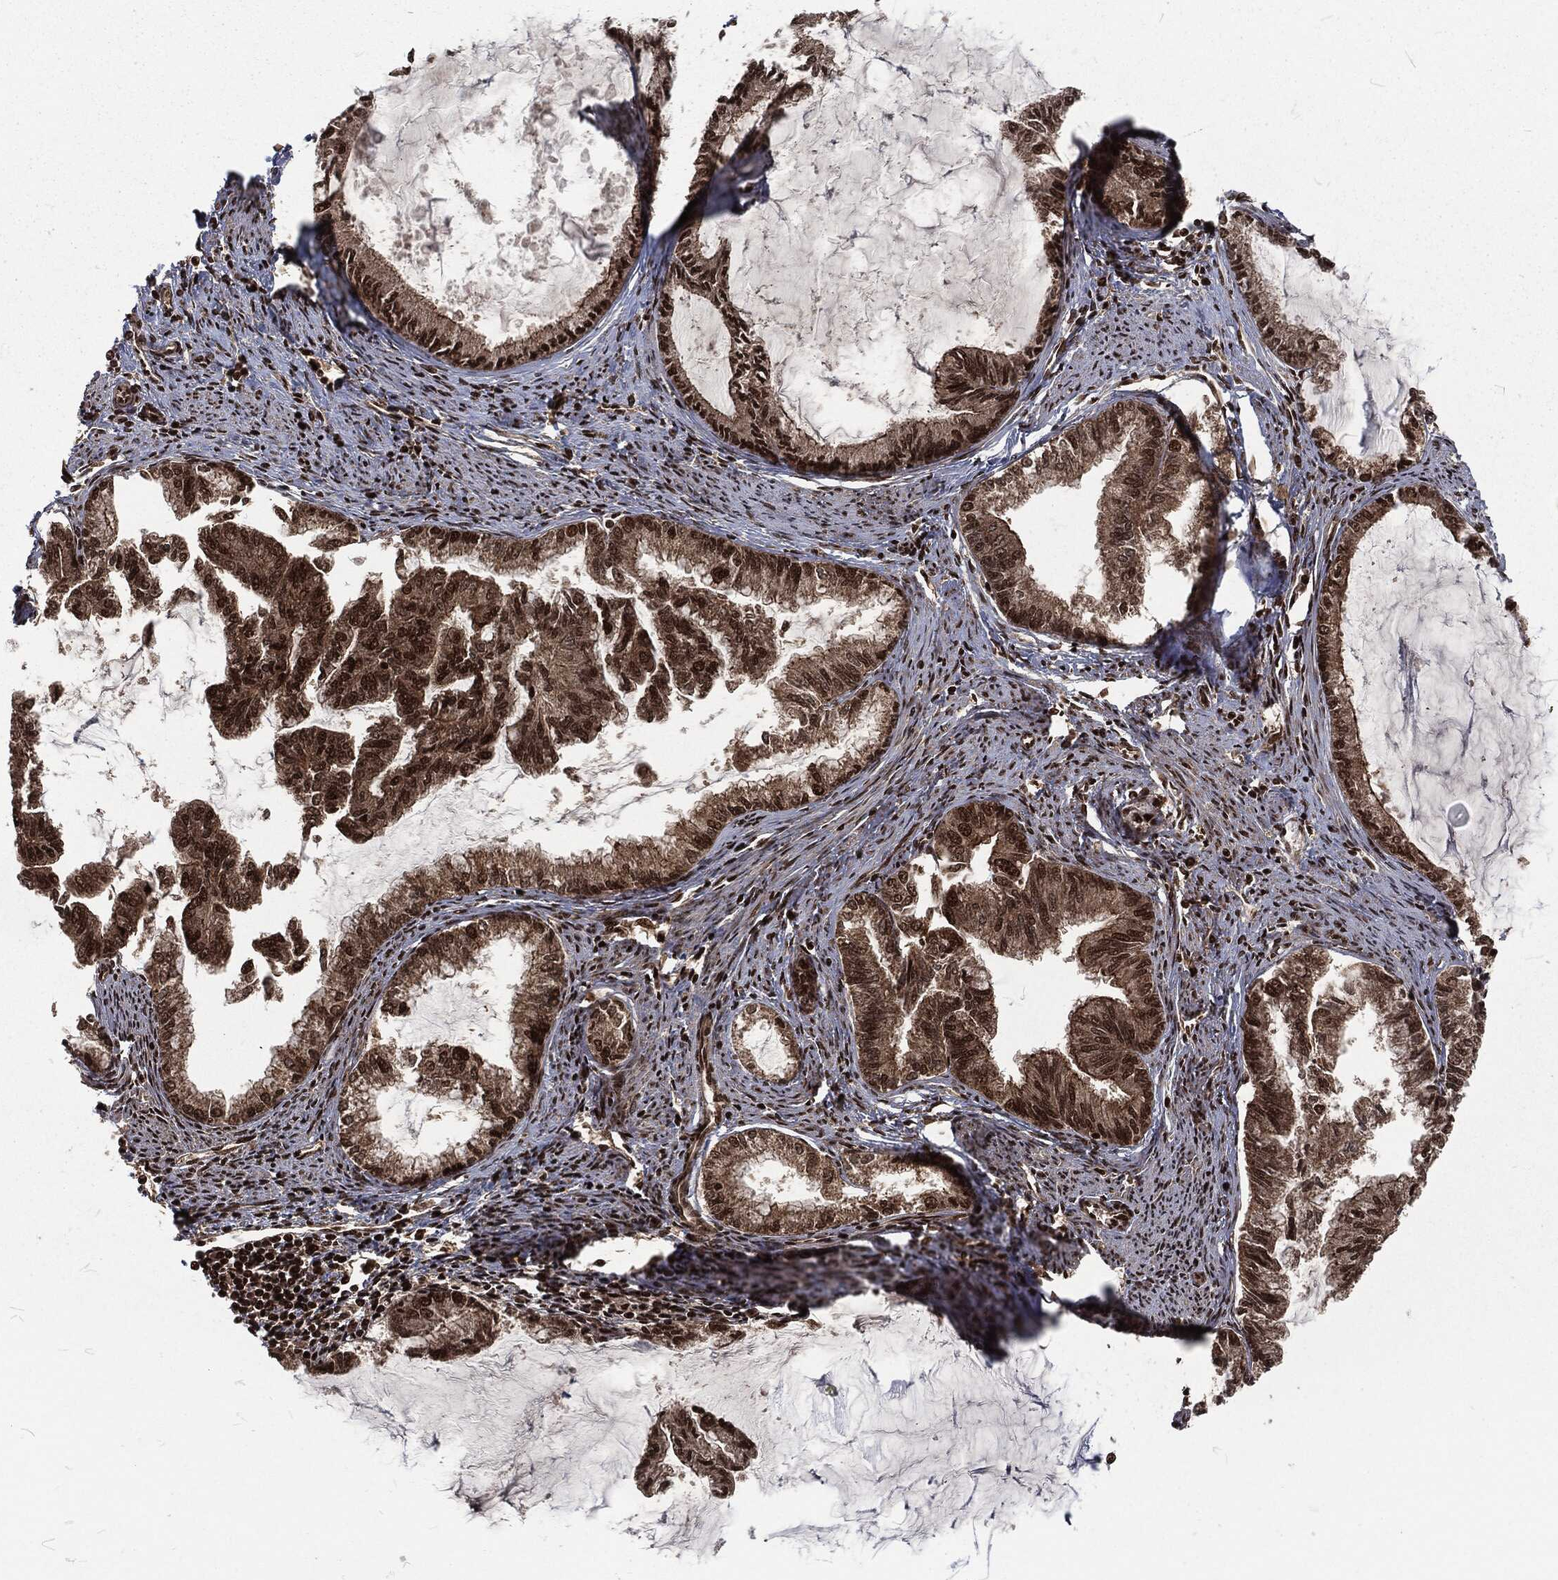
{"staining": {"intensity": "strong", "quantity": ">75%", "location": "nuclear"}, "tissue": "endometrial cancer", "cell_type": "Tumor cells", "image_type": "cancer", "snomed": [{"axis": "morphology", "description": "Adenocarcinoma, NOS"}, {"axis": "topography", "description": "Endometrium"}], "caption": "Approximately >75% of tumor cells in human endometrial adenocarcinoma show strong nuclear protein positivity as visualized by brown immunohistochemical staining.", "gene": "NGRN", "patient": {"sex": "female", "age": 86}}